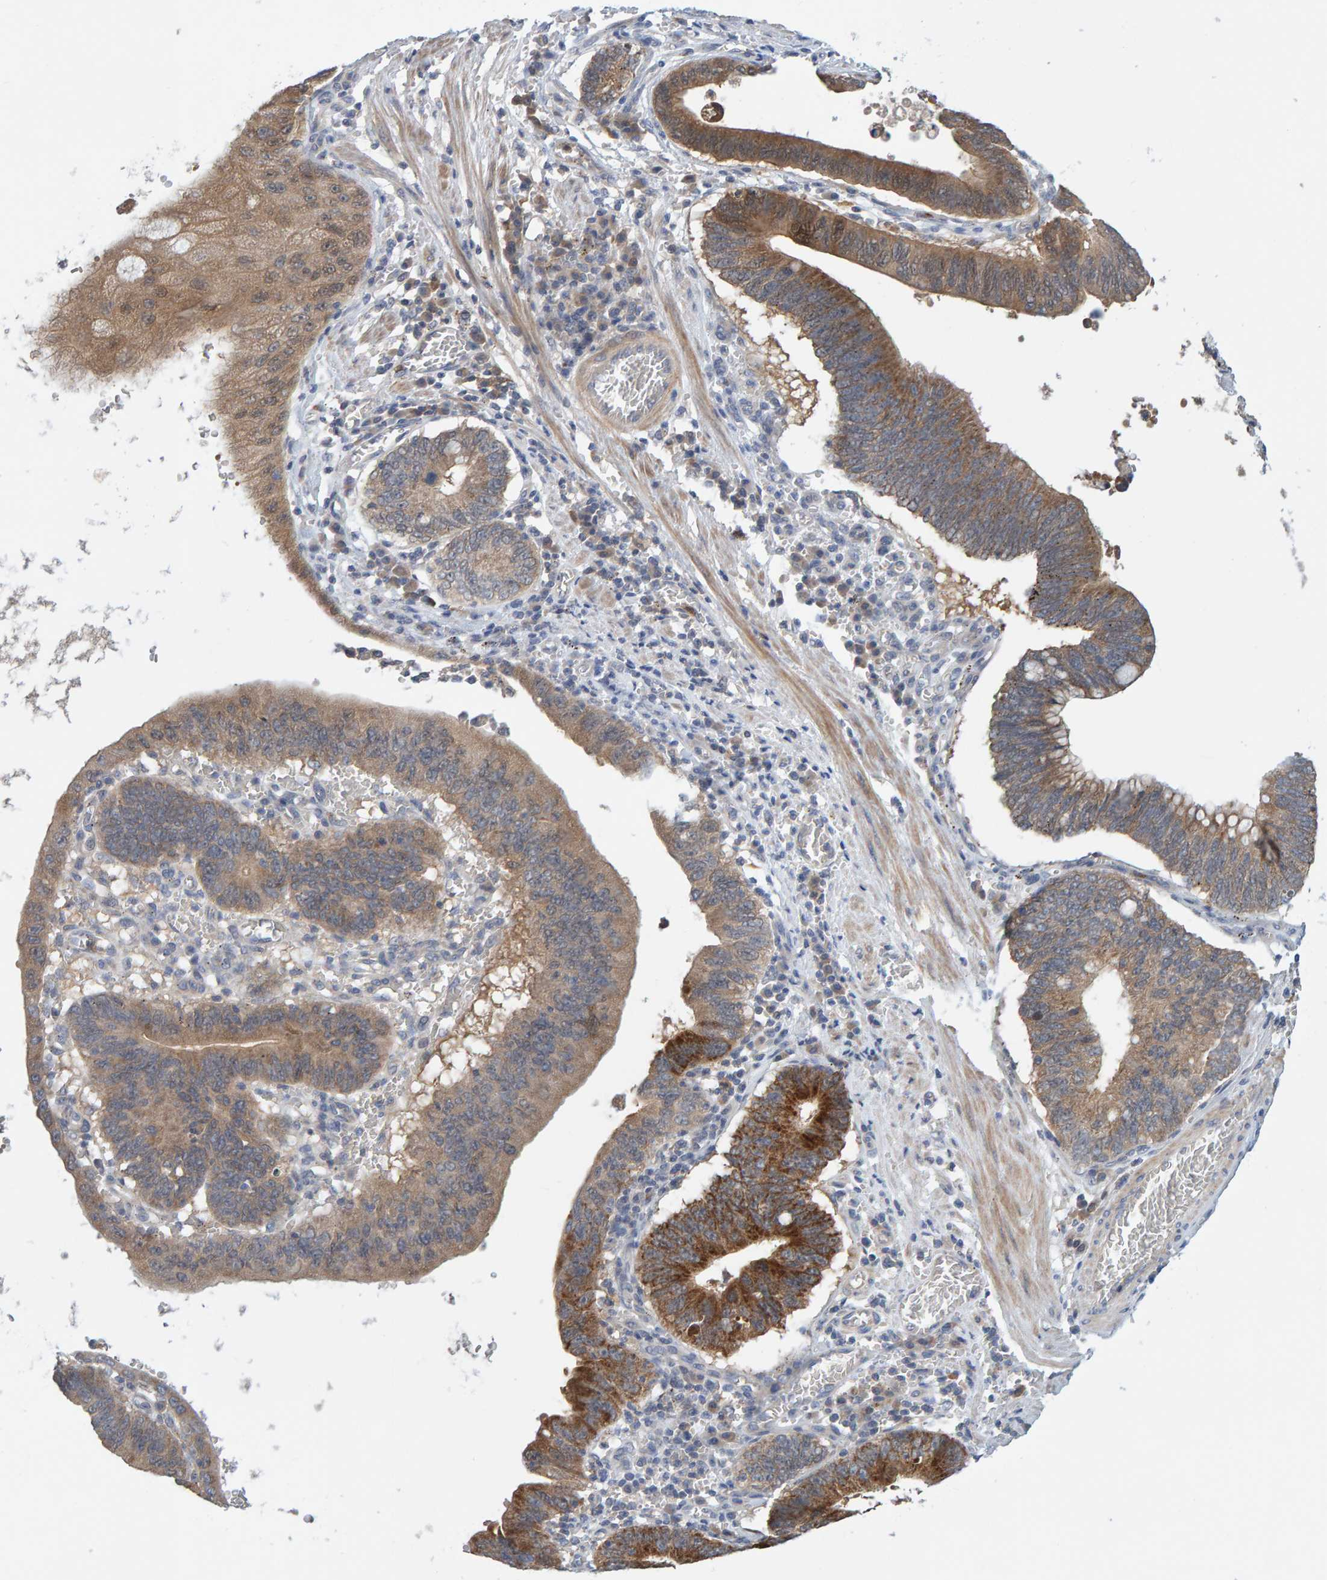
{"staining": {"intensity": "strong", "quantity": ">75%", "location": "cytoplasmic/membranous"}, "tissue": "stomach cancer", "cell_type": "Tumor cells", "image_type": "cancer", "snomed": [{"axis": "morphology", "description": "Adenocarcinoma, NOS"}, {"axis": "topography", "description": "Stomach"}, {"axis": "topography", "description": "Gastric cardia"}], "caption": "Human stomach adenocarcinoma stained with a brown dye shows strong cytoplasmic/membranous positive expression in approximately >75% of tumor cells.", "gene": "TATDN1", "patient": {"sex": "male", "age": 59}}